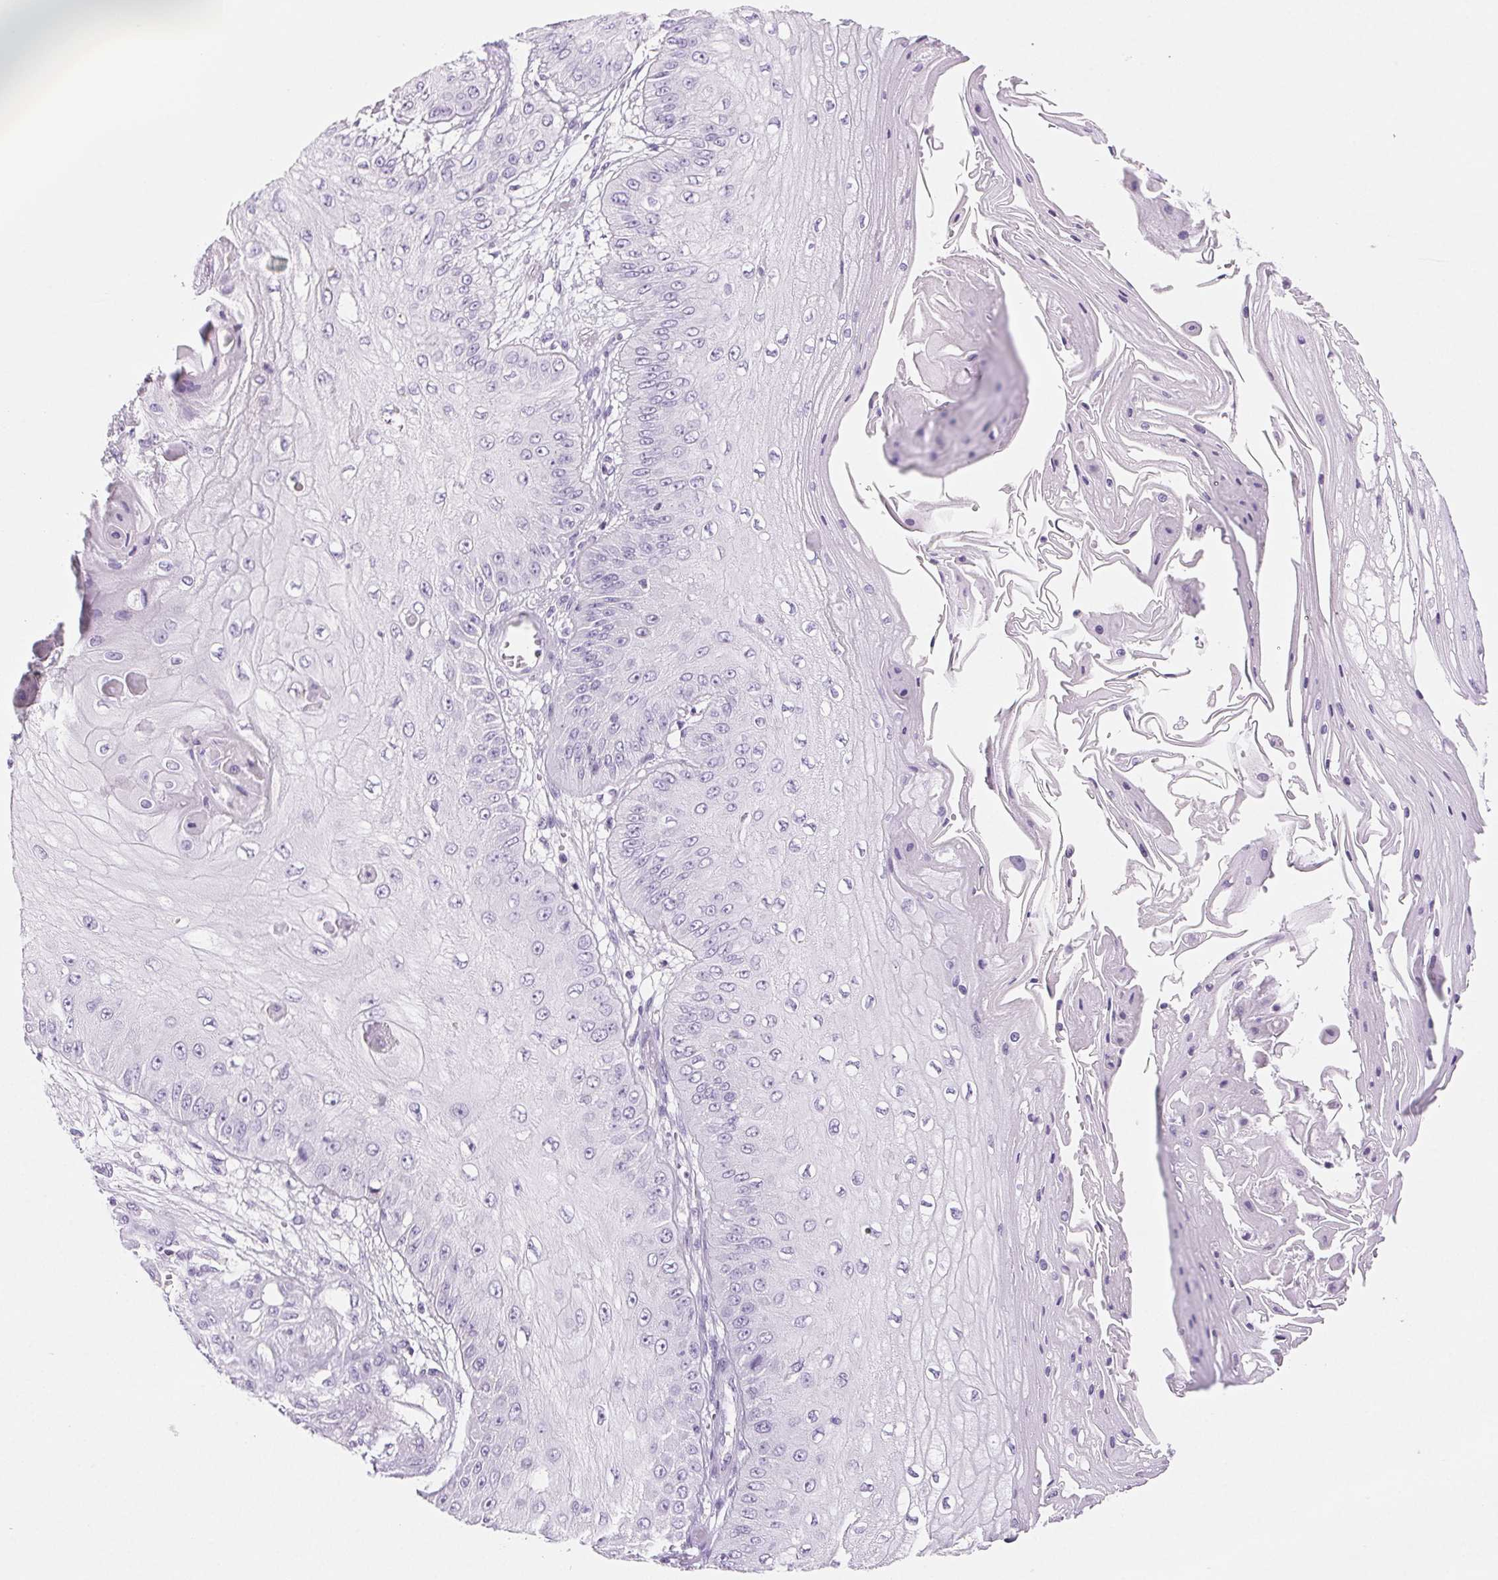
{"staining": {"intensity": "negative", "quantity": "none", "location": "none"}, "tissue": "skin cancer", "cell_type": "Tumor cells", "image_type": "cancer", "snomed": [{"axis": "morphology", "description": "Squamous cell carcinoma, NOS"}, {"axis": "topography", "description": "Skin"}], "caption": "This is an immunohistochemistry (IHC) image of human skin cancer. There is no positivity in tumor cells.", "gene": "BEND2", "patient": {"sex": "male", "age": 70}}